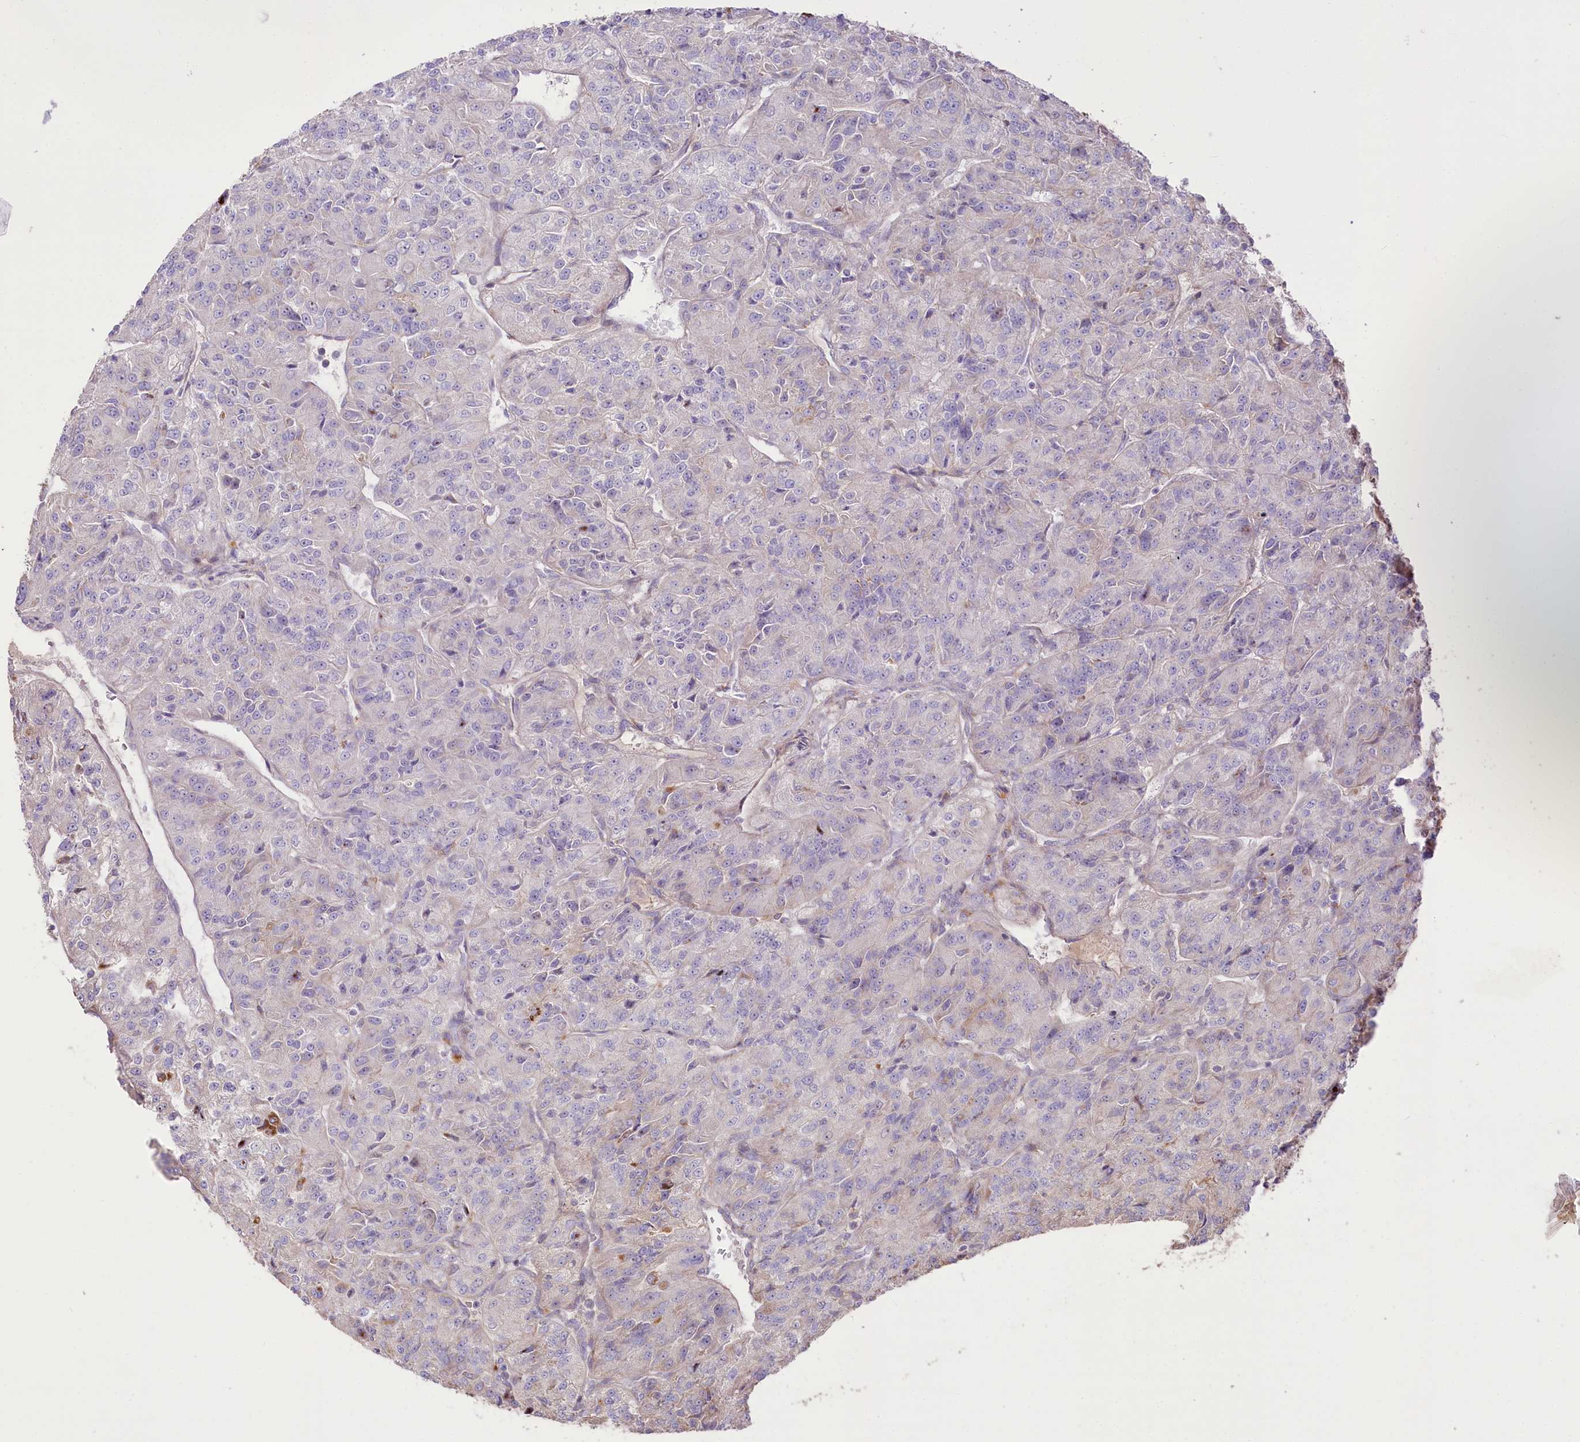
{"staining": {"intensity": "weak", "quantity": "<25%", "location": "cytoplasmic/membranous"}, "tissue": "renal cancer", "cell_type": "Tumor cells", "image_type": "cancer", "snomed": [{"axis": "morphology", "description": "Adenocarcinoma, NOS"}, {"axis": "topography", "description": "Kidney"}], "caption": "An immunohistochemistry histopathology image of adenocarcinoma (renal) is shown. There is no staining in tumor cells of adenocarcinoma (renal).", "gene": "RNF24", "patient": {"sex": "female", "age": 63}}